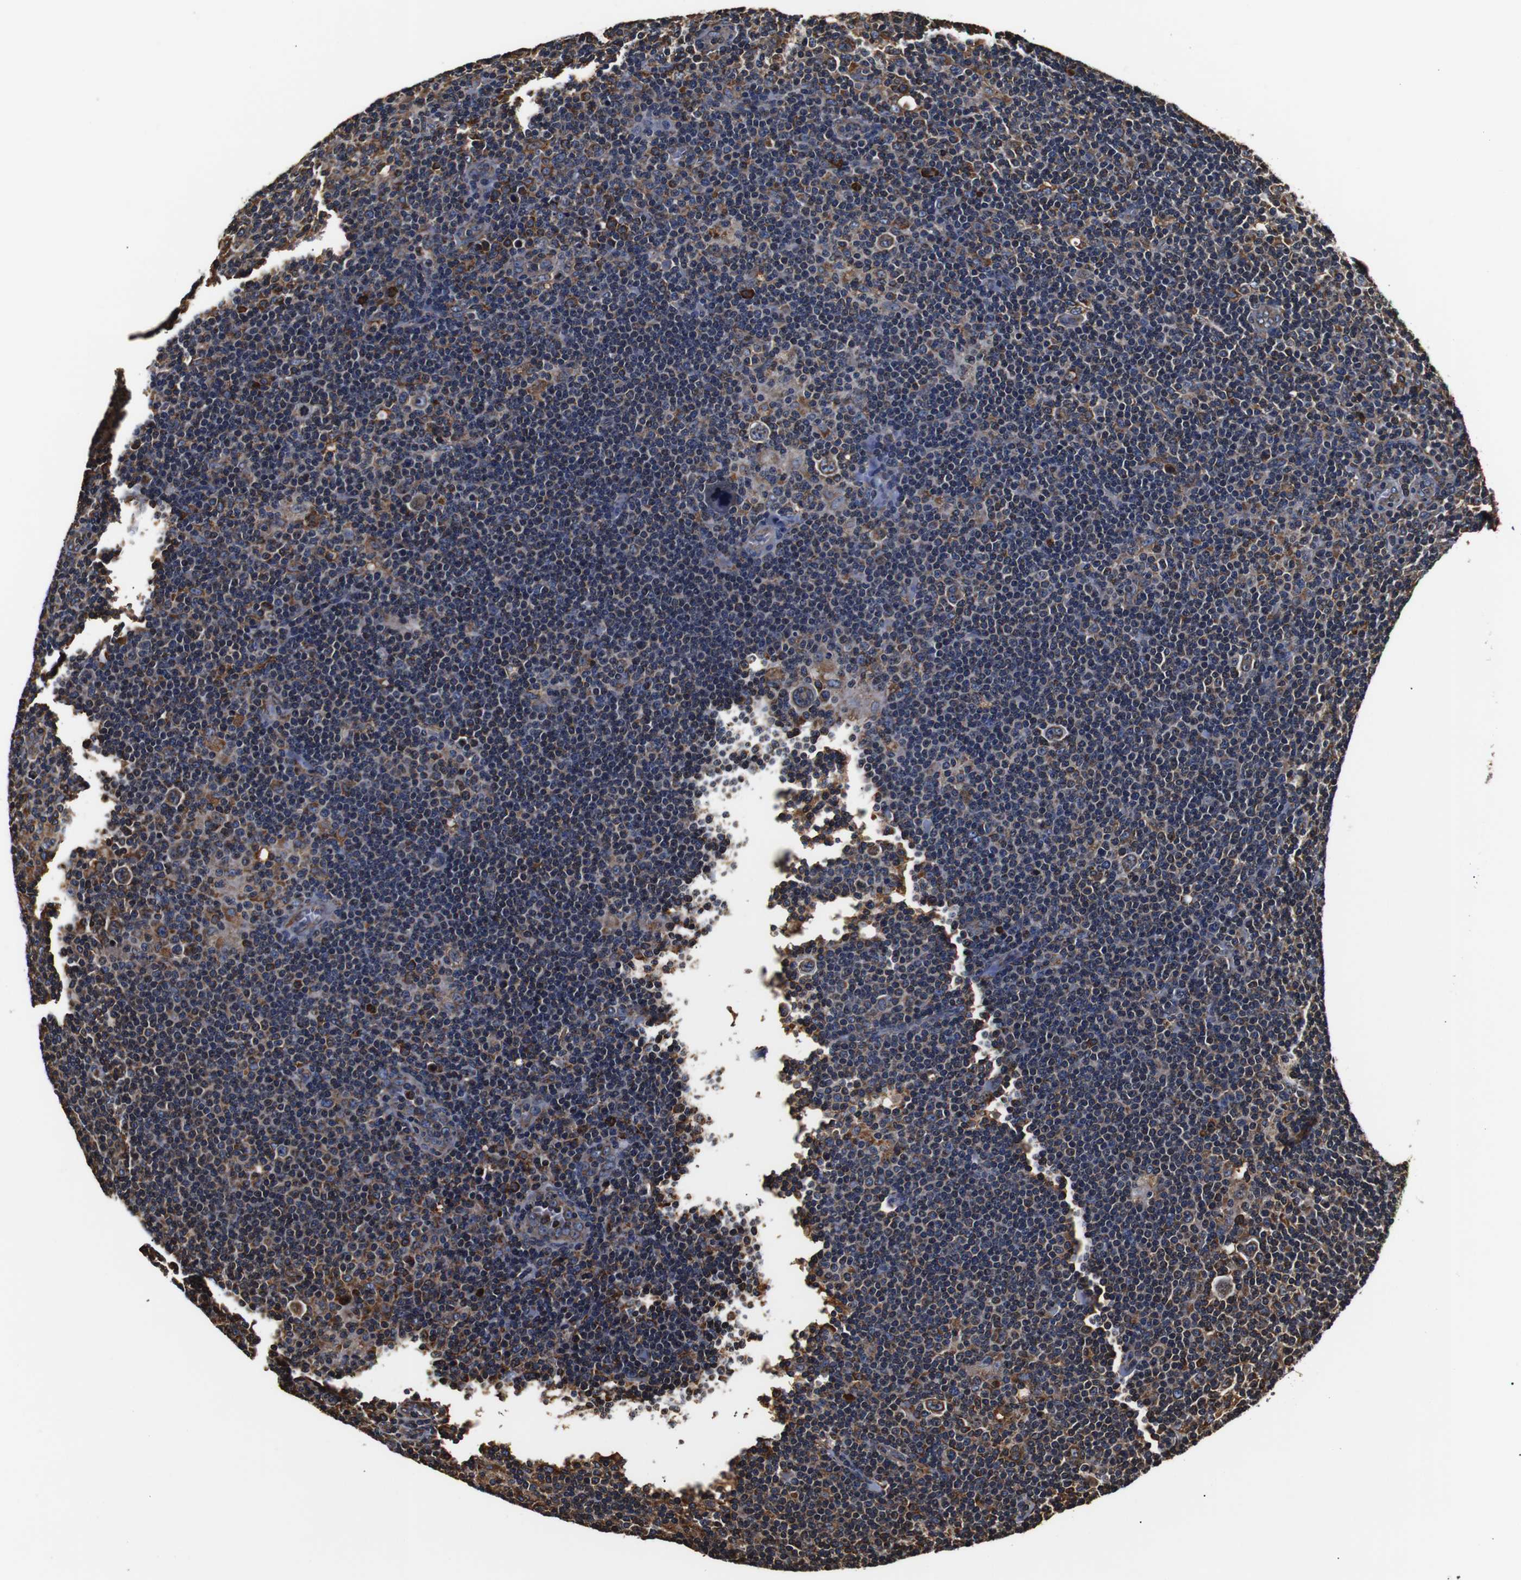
{"staining": {"intensity": "weak", "quantity": ">75%", "location": "cytoplasmic/membranous"}, "tissue": "lymphoma", "cell_type": "Tumor cells", "image_type": "cancer", "snomed": [{"axis": "morphology", "description": "Hodgkin's disease, NOS"}, {"axis": "topography", "description": "Lymph node"}], "caption": "This photomicrograph displays lymphoma stained with immunohistochemistry to label a protein in brown. The cytoplasmic/membranous of tumor cells show weak positivity for the protein. Nuclei are counter-stained blue.", "gene": "HHIP", "patient": {"sex": "female", "age": 57}}